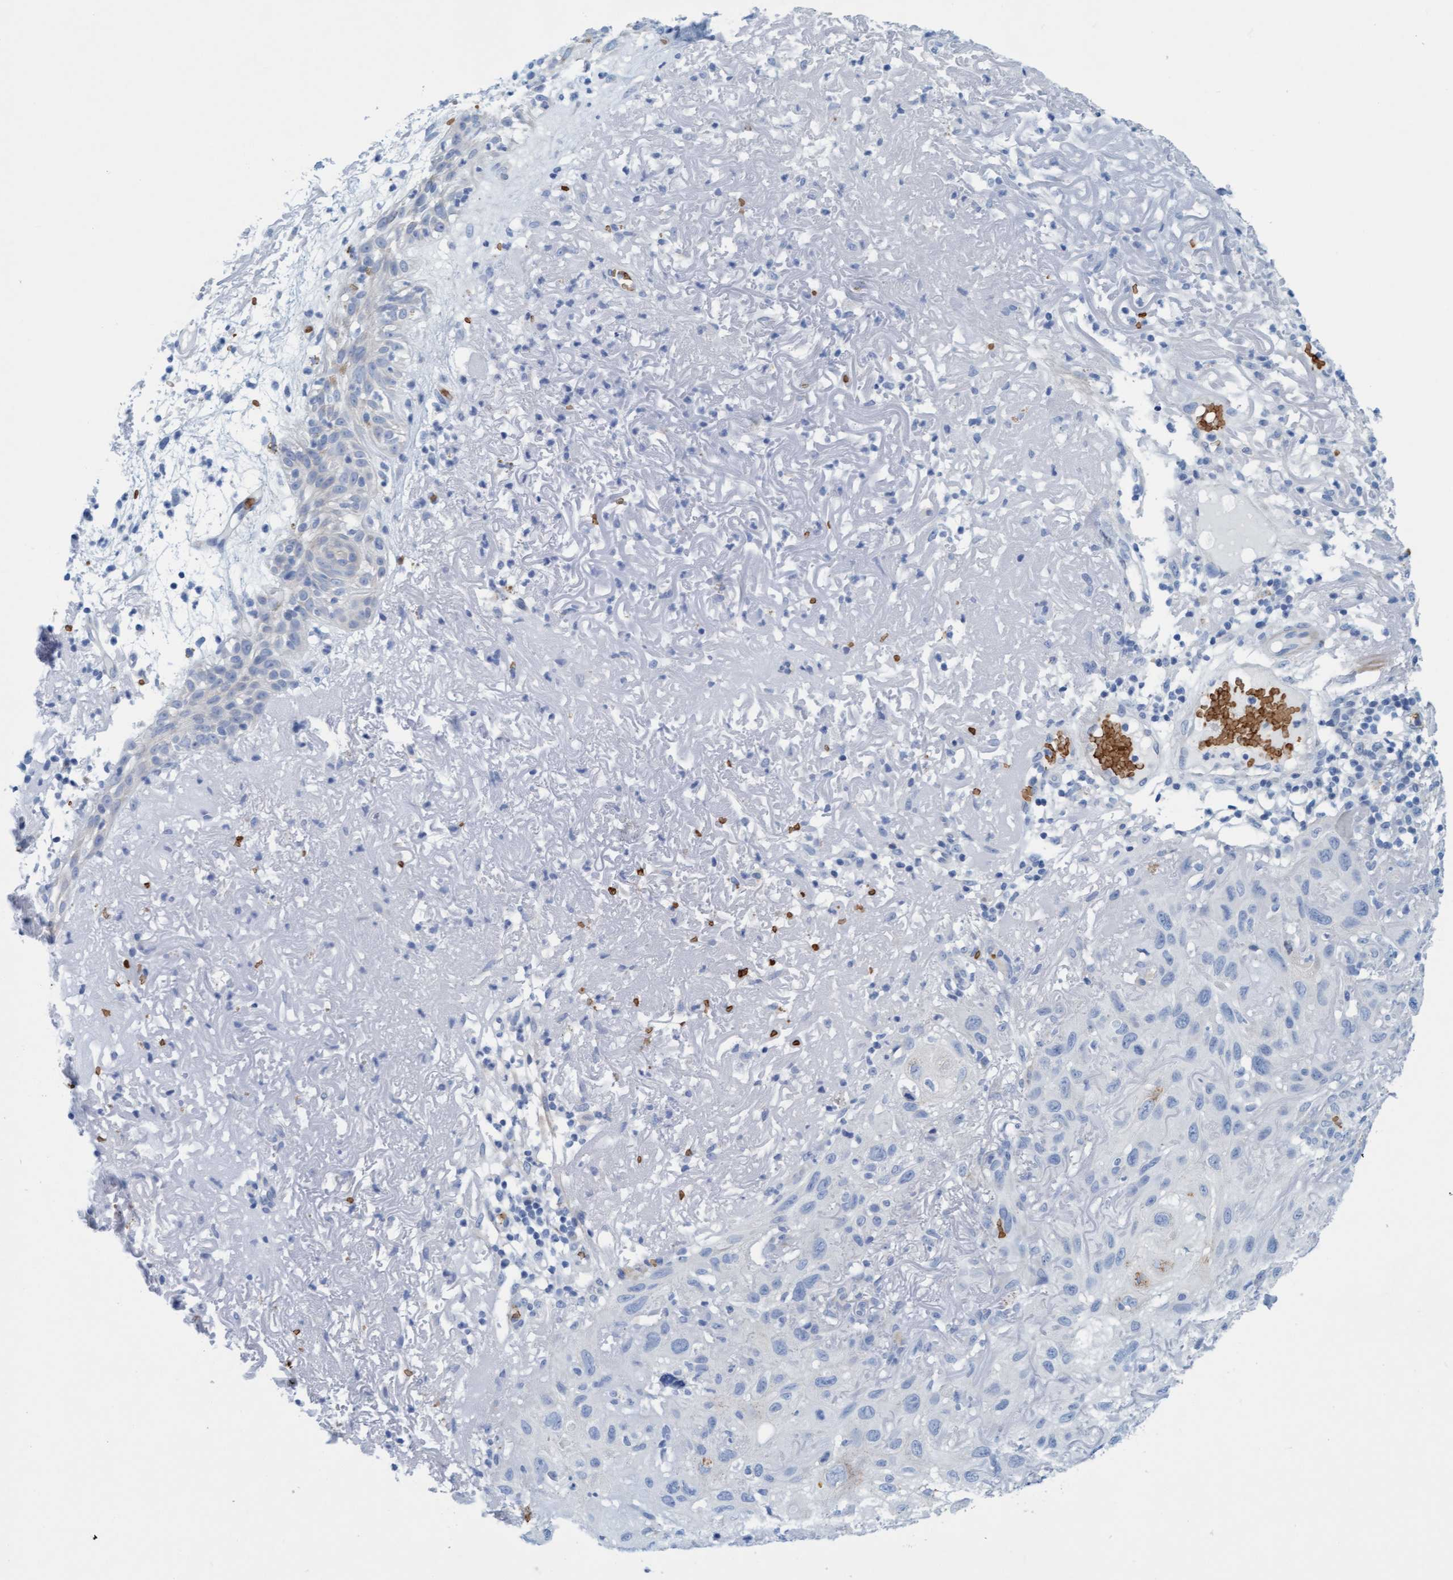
{"staining": {"intensity": "negative", "quantity": "none", "location": "none"}, "tissue": "skin cancer", "cell_type": "Tumor cells", "image_type": "cancer", "snomed": [{"axis": "morphology", "description": "Squamous cell carcinoma, NOS"}, {"axis": "topography", "description": "Skin"}], "caption": "This is an IHC photomicrograph of skin cancer (squamous cell carcinoma). There is no positivity in tumor cells.", "gene": "P2RX5", "patient": {"sex": "female", "age": 96}}